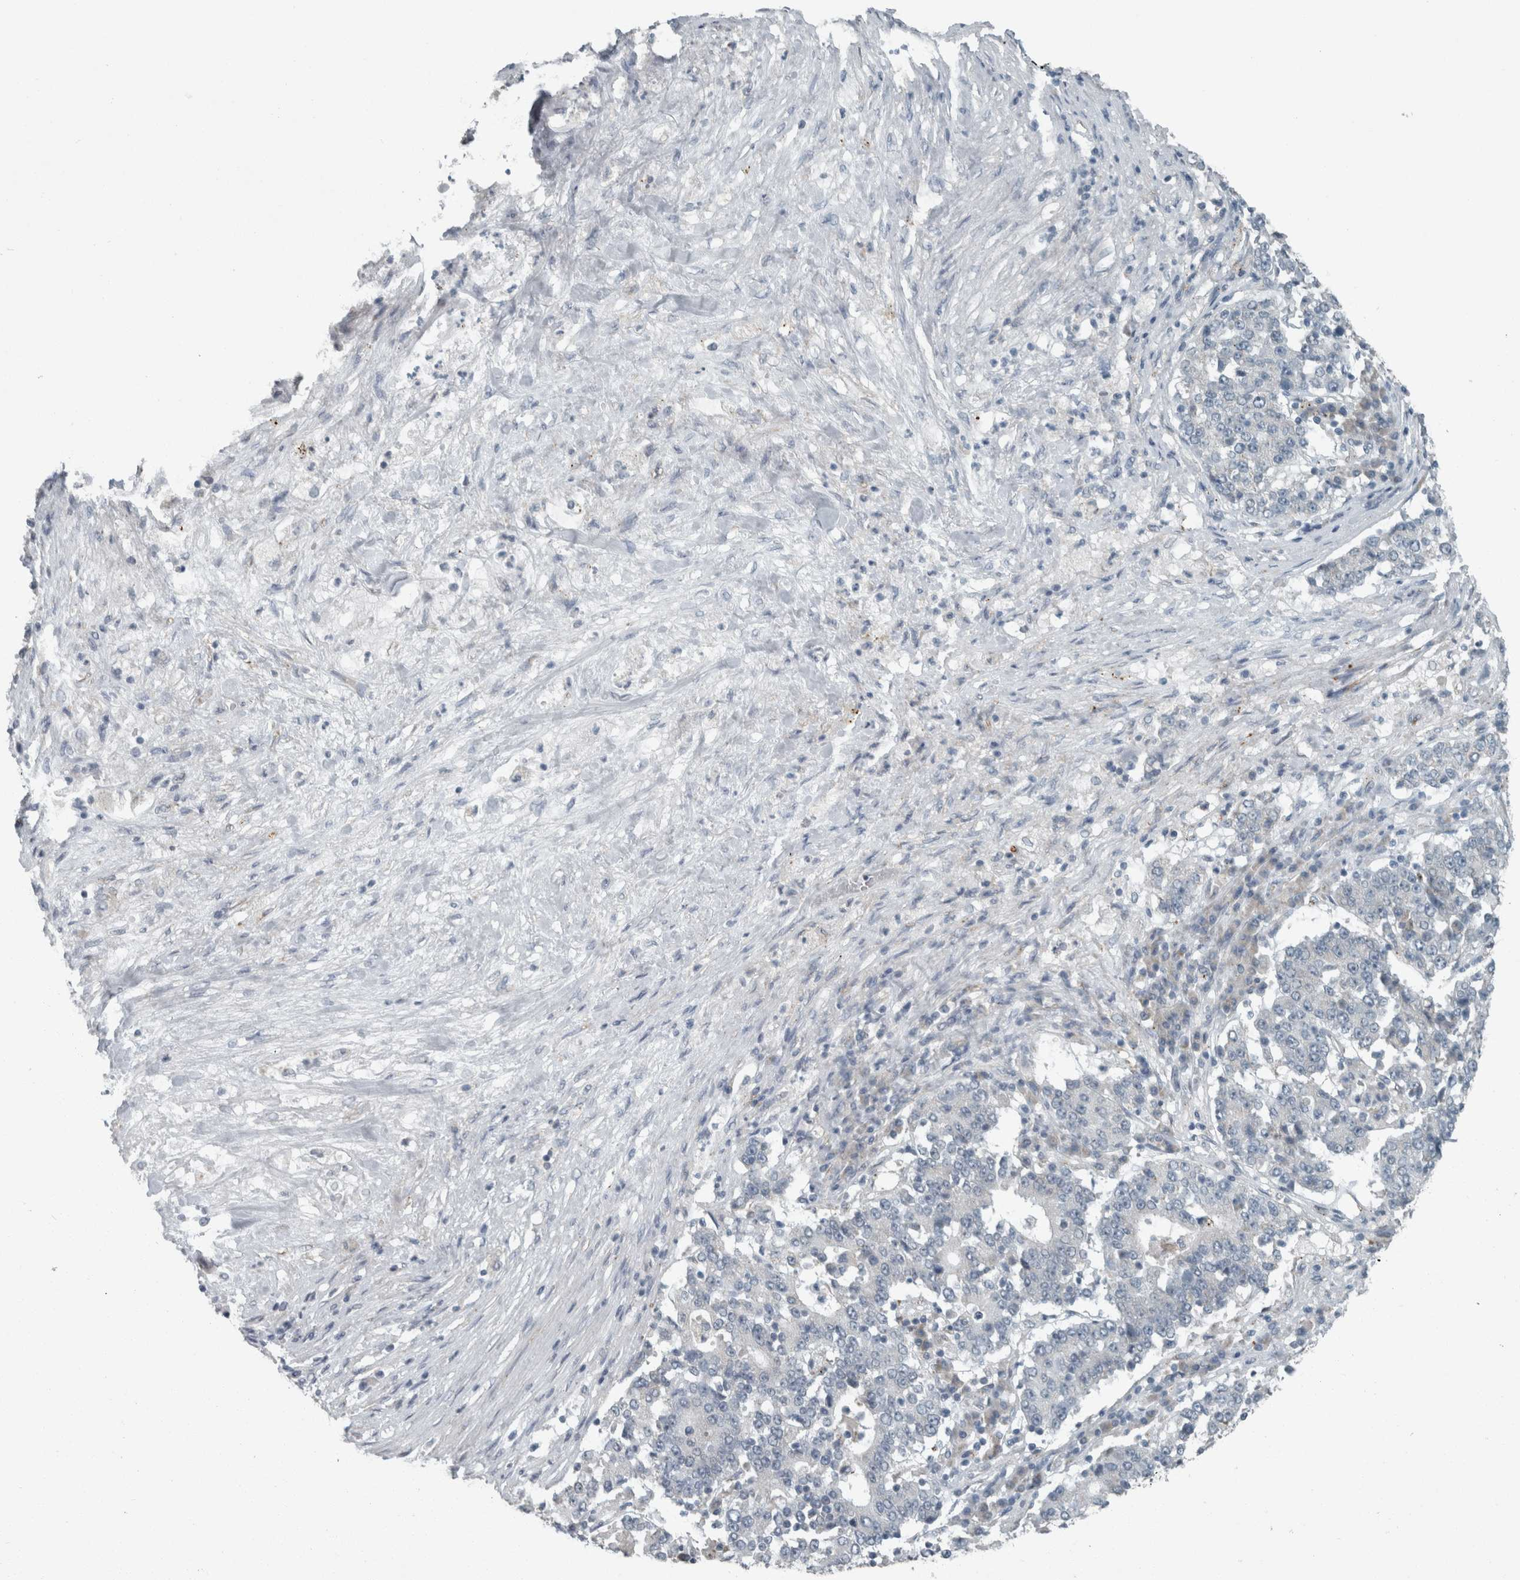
{"staining": {"intensity": "negative", "quantity": "none", "location": "none"}, "tissue": "stomach cancer", "cell_type": "Tumor cells", "image_type": "cancer", "snomed": [{"axis": "morphology", "description": "Adenocarcinoma, NOS"}, {"axis": "topography", "description": "Stomach"}], "caption": "Protein analysis of stomach adenocarcinoma reveals no significant positivity in tumor cells.", "gene": "KIF1C", "patient": {"sex": "male", "age": 59}}